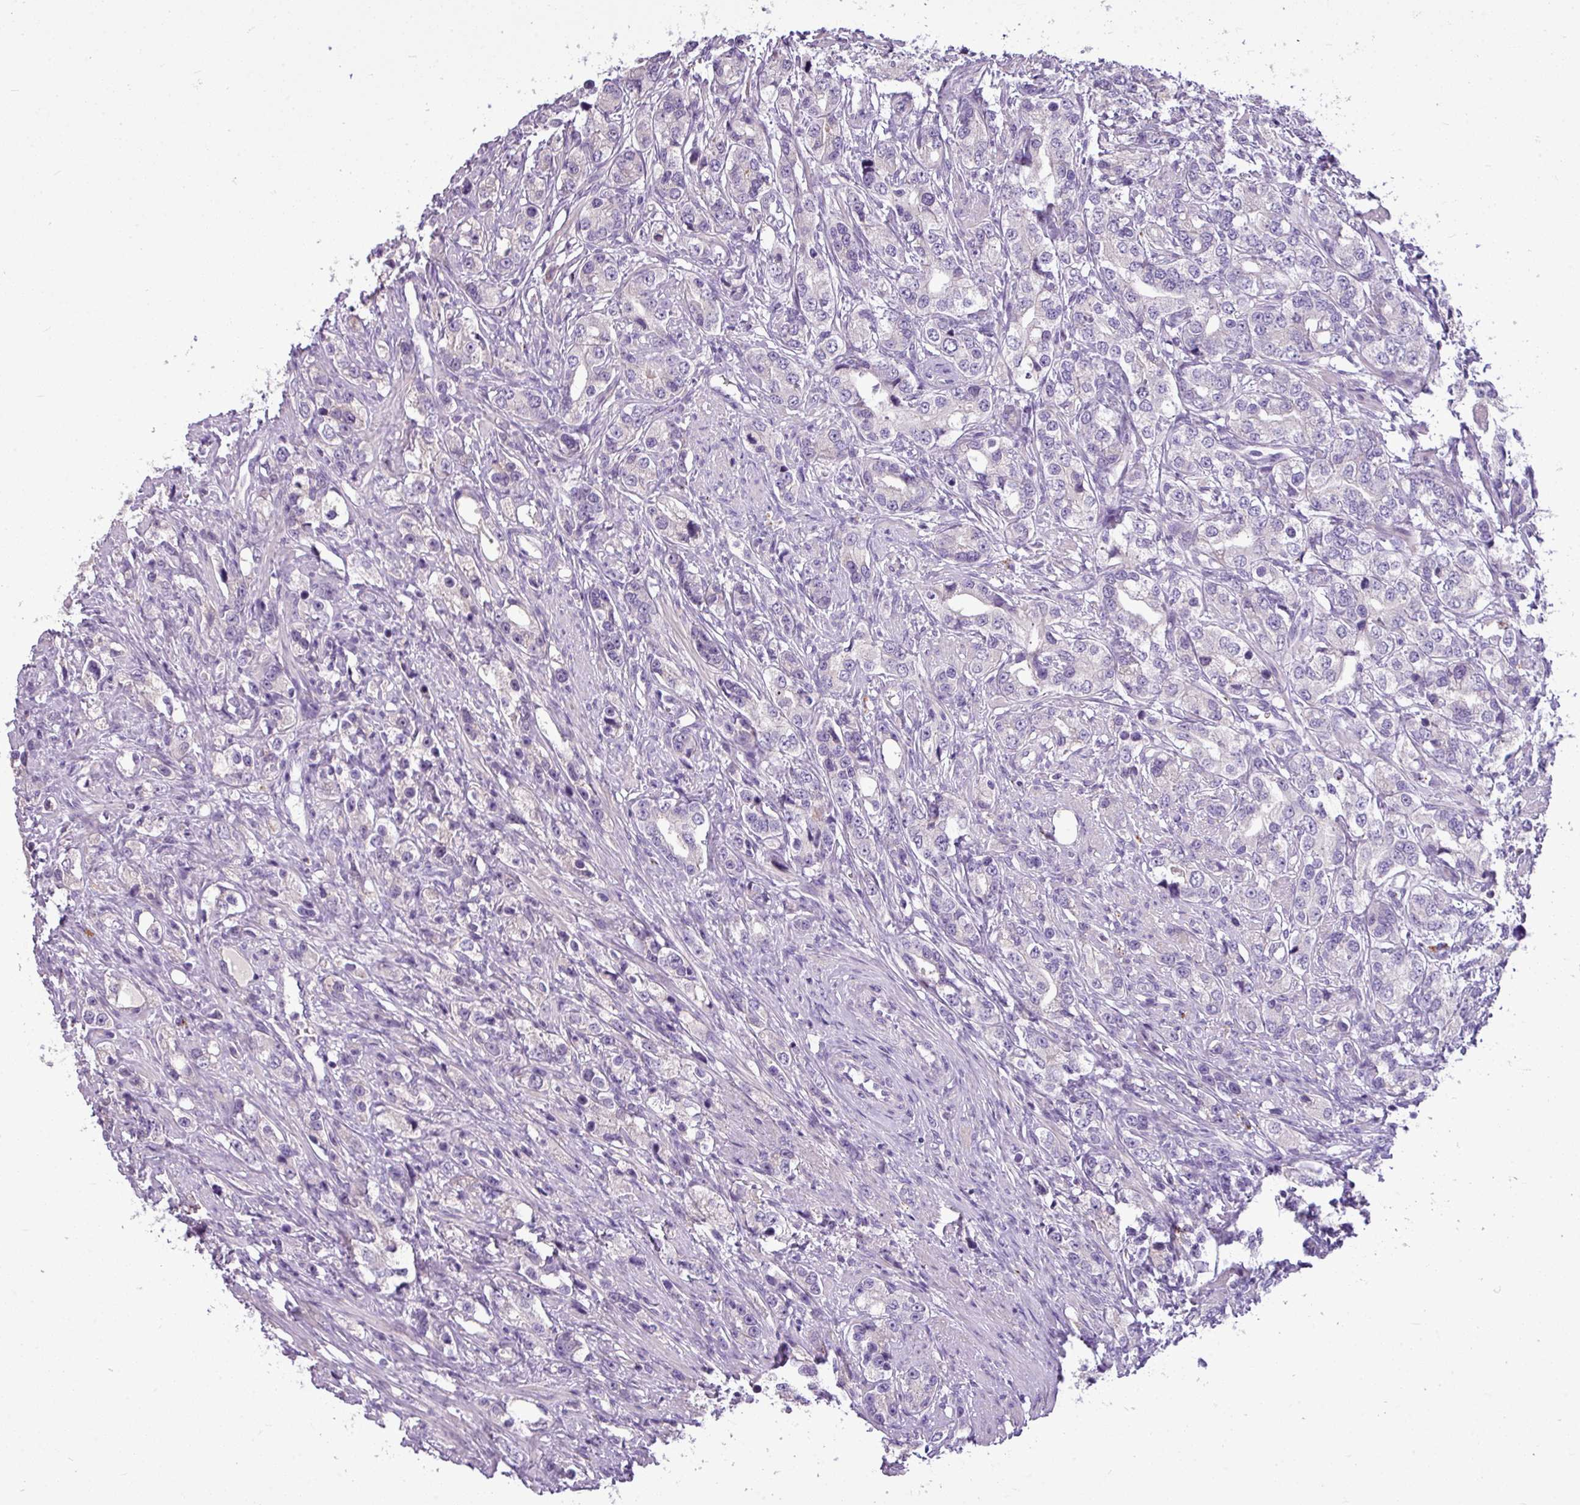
{"staining": {"intensity": "negative", "quantity": "none", "location": "none"}, "tissue": "prostate cancer", "cell_type": "Tumor cells", "image_type": "cancer", "snomed": [{"axis": "morphology", "description": "Adenocarcinoma, High grade"}, {"axis": "topography", "description": "Prostate"}], "caption": "Immunohistochemical staining of human prostate high-grade adenocarcinoma demonstrates no significant staining in tumor cells.", "gene": "IL17A", "patient": {"sex": "male", "age": 63}}